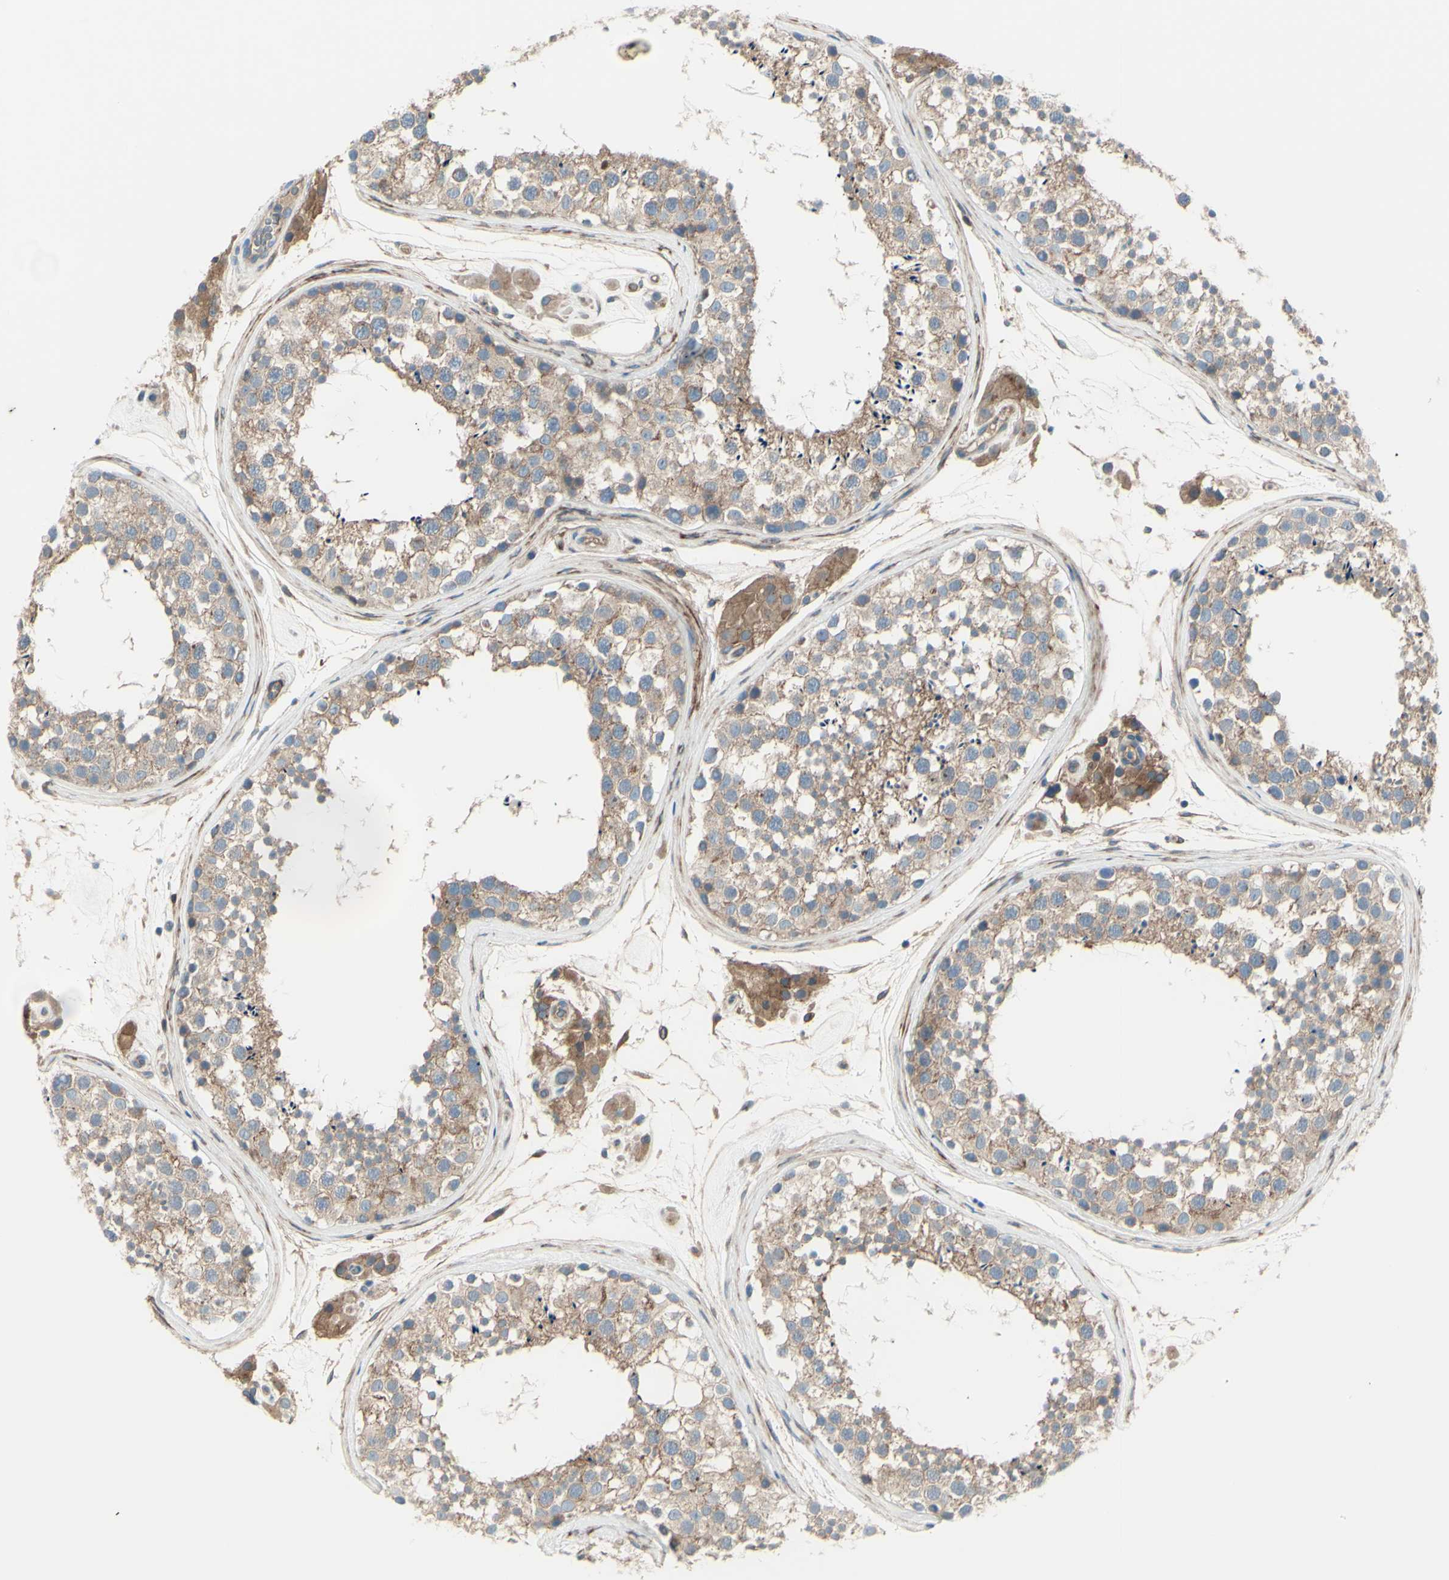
{"staining": {"intensity": "weak", "quantity": ">75%", "location": "cytoplasmic/membranous"}, "tissue": "testis", "cell_type": "Cells in seminiferous ducts", "image_type": "normal", "snomed": [{"axis": "morphology", "description": "Normal tissue, NOS"}, {"axis": "topography", "description": "Testis"}], "caption": "Immunohistochemical staining of normal human testis reveals low levels of weak cytoplasmic/membranous expression in about >75% of cells in seminiferous ducts.", "gene": "PCDHGA10", "patient": {"sex": "male", "age": 46}}